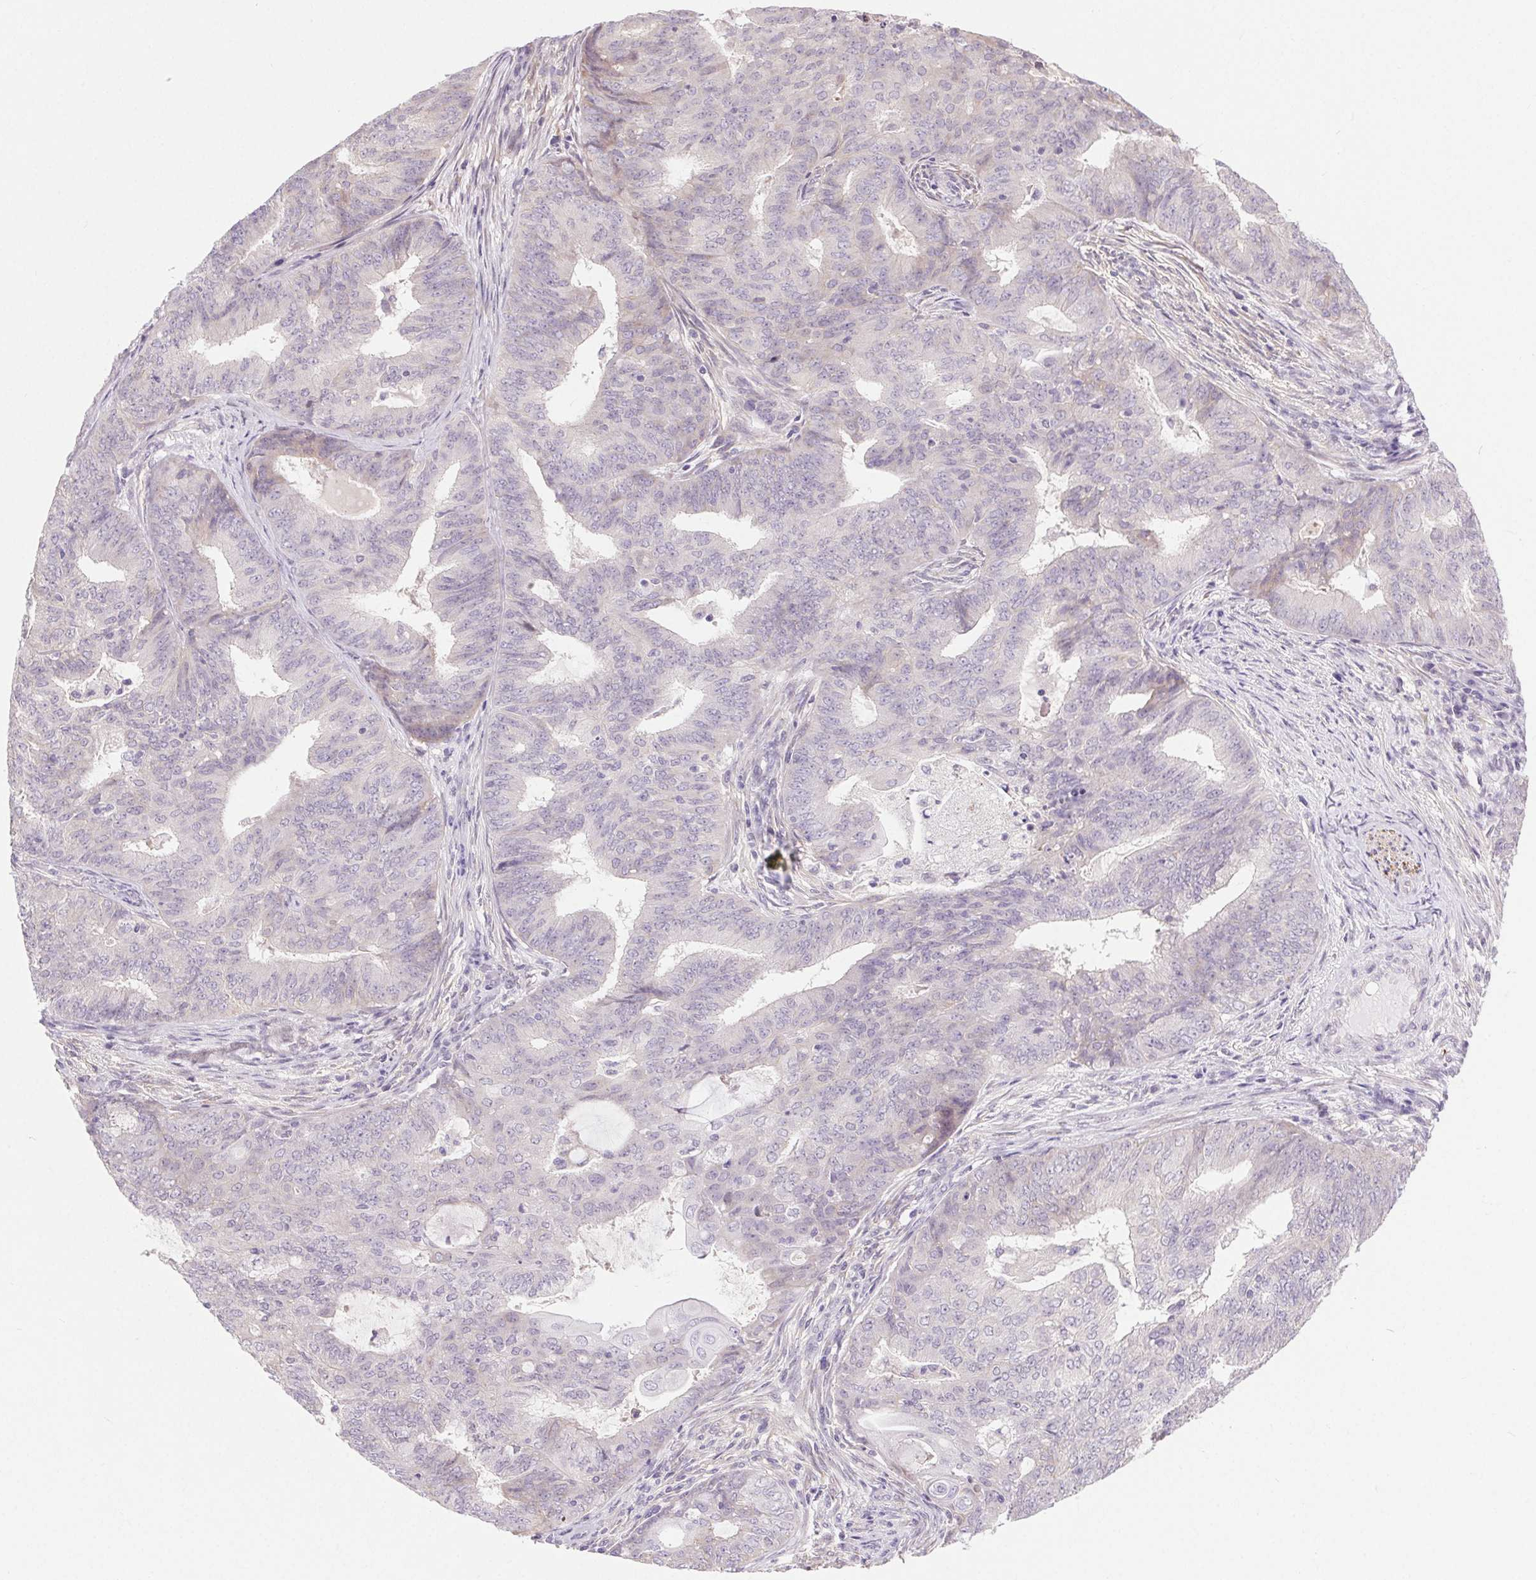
{"staining": {"intensity": "negative", "quantity": "none", "location": "none"}, "tissue": "endometrial cancer", "cell_type": "Tumor cells", "image_type": "cancer", "snomed": [{"axis": "morphology", "description": "Adenocarcinoma, NOS"}, {"axis": "topography", "description": "Endometrium"}], "caption": "Immunohistochemistry (IHC) micrograph of human endometrial cancer stained for a protein (brown), which displays no staining in tumor cells. (DAB (3,3'-diaminobenzidine) immunohistochemistry visualized using brightfield microscopy, high magnification).", "gene": "SYT11", "patient": {"sex": "female", "age": 62}}